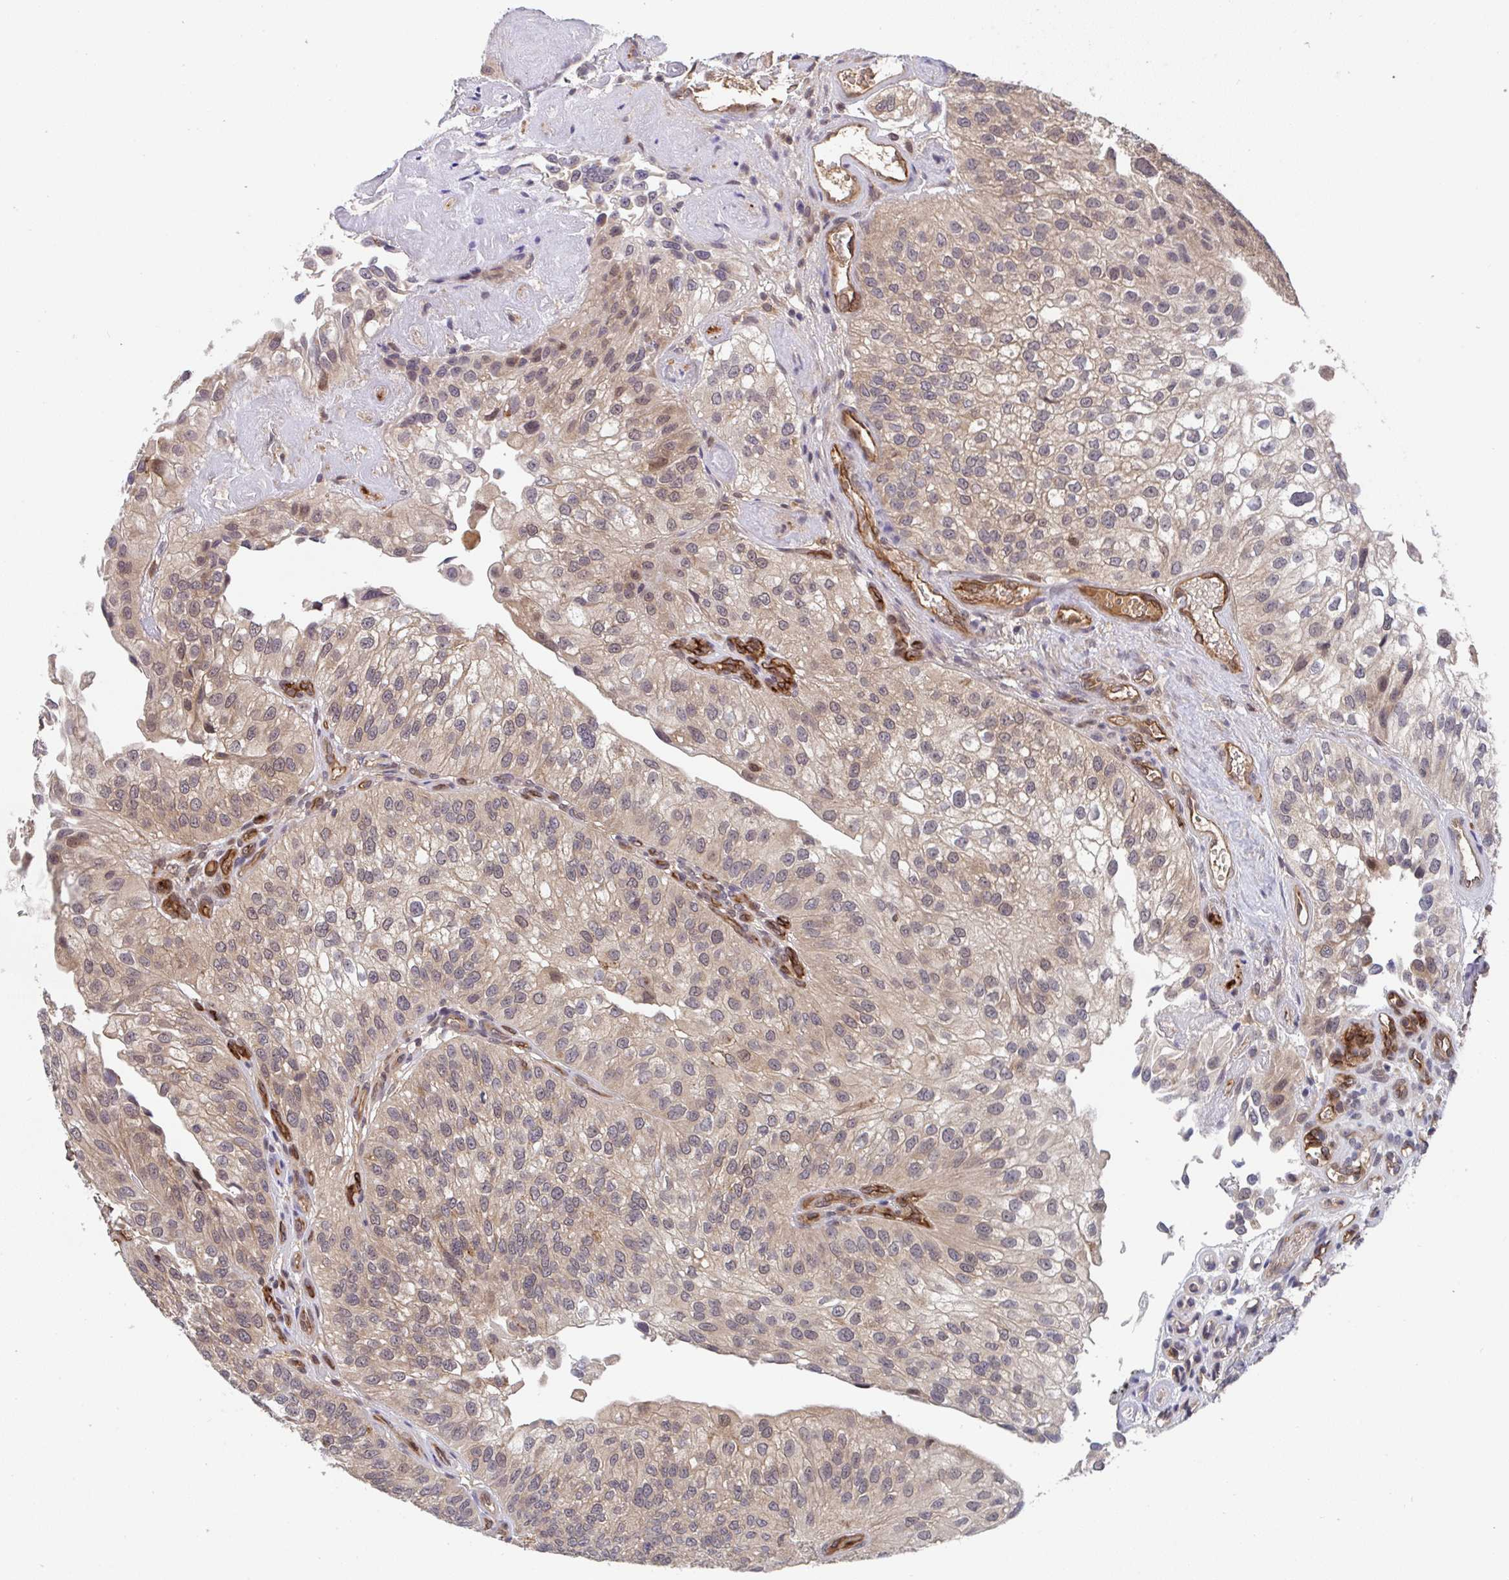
{"staining": {"intensity": "weak", "quantity": ">75%", "location": "cytoplasmic/membranous,nuclear"}, "tissue": "urothelial cancer", "cell_type": "Tumor cells", "image_type": "cancer", "snomed": [{"axis": "morphology", "description": "Urothelial carcinoma, NOS"}, {"axis": "topography", "description": "Urinary bladder"}], "caption": "Immunohistochemical staining of human transitional cell carcinoma displays low levels of weak cytoplasmic/membranous and nuclear protein expression in about >75% of tumor cells.", "gene": "TIGAR", "patient": {"sex": "male", "age": 87}}